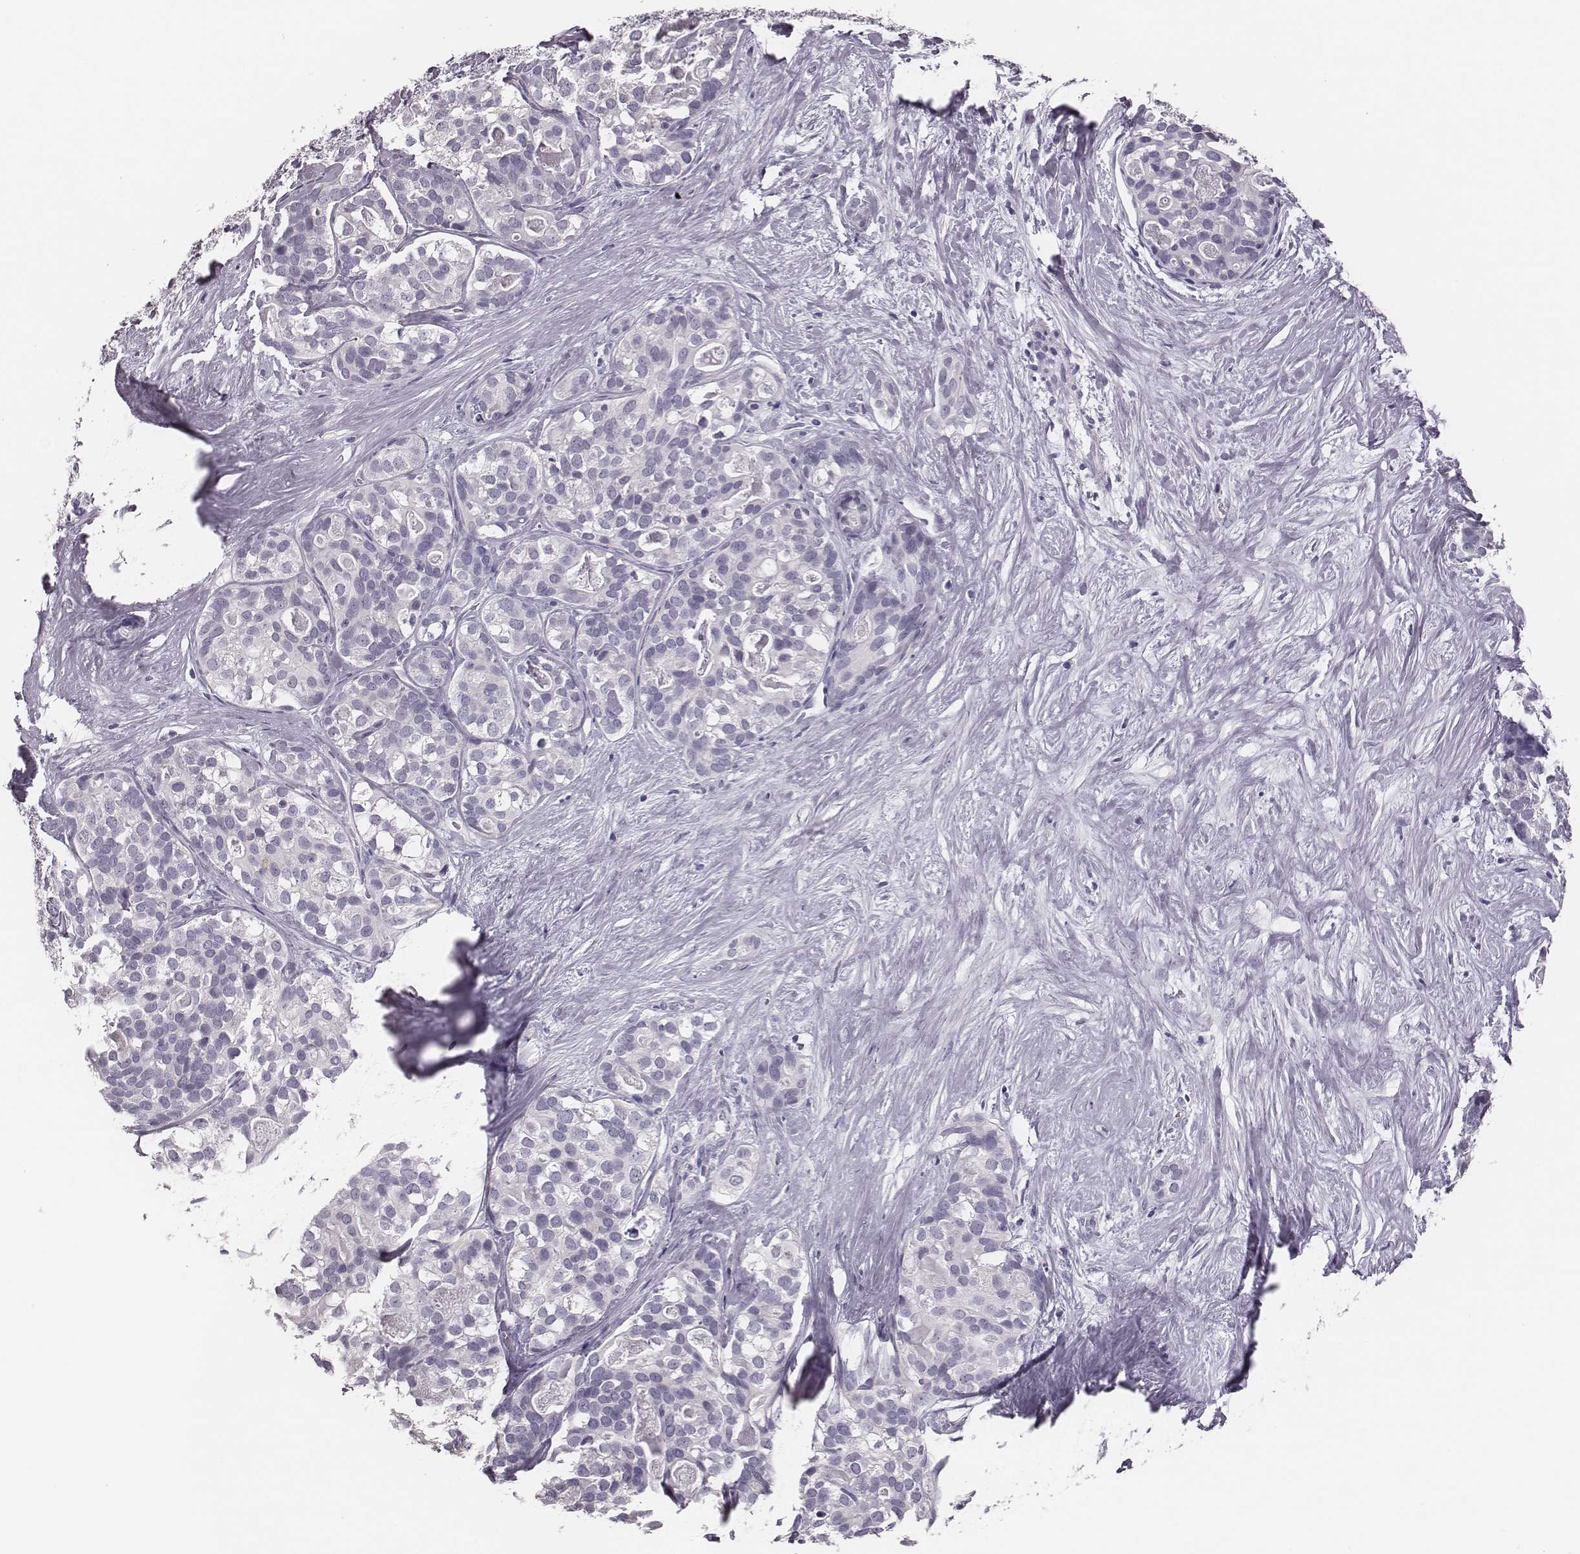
{"staining": {"intensity": "negative", "quantity": "none", "location": "none"}, "tissue": "liver cancer", "cell_type": "Tumor cells", "image_type": "cancer", "snomed": [{"axis": "morphology", "description": "Cholangiocarcinoma"}, {"axis": "topography", "description": "Liver"}], "caption": "Tumor cells show no significant protein expression in liver cancer (cholangiocarcinoma).", "gene": "ADGRF4", "patient": {"sex": "male", "age": 56}}